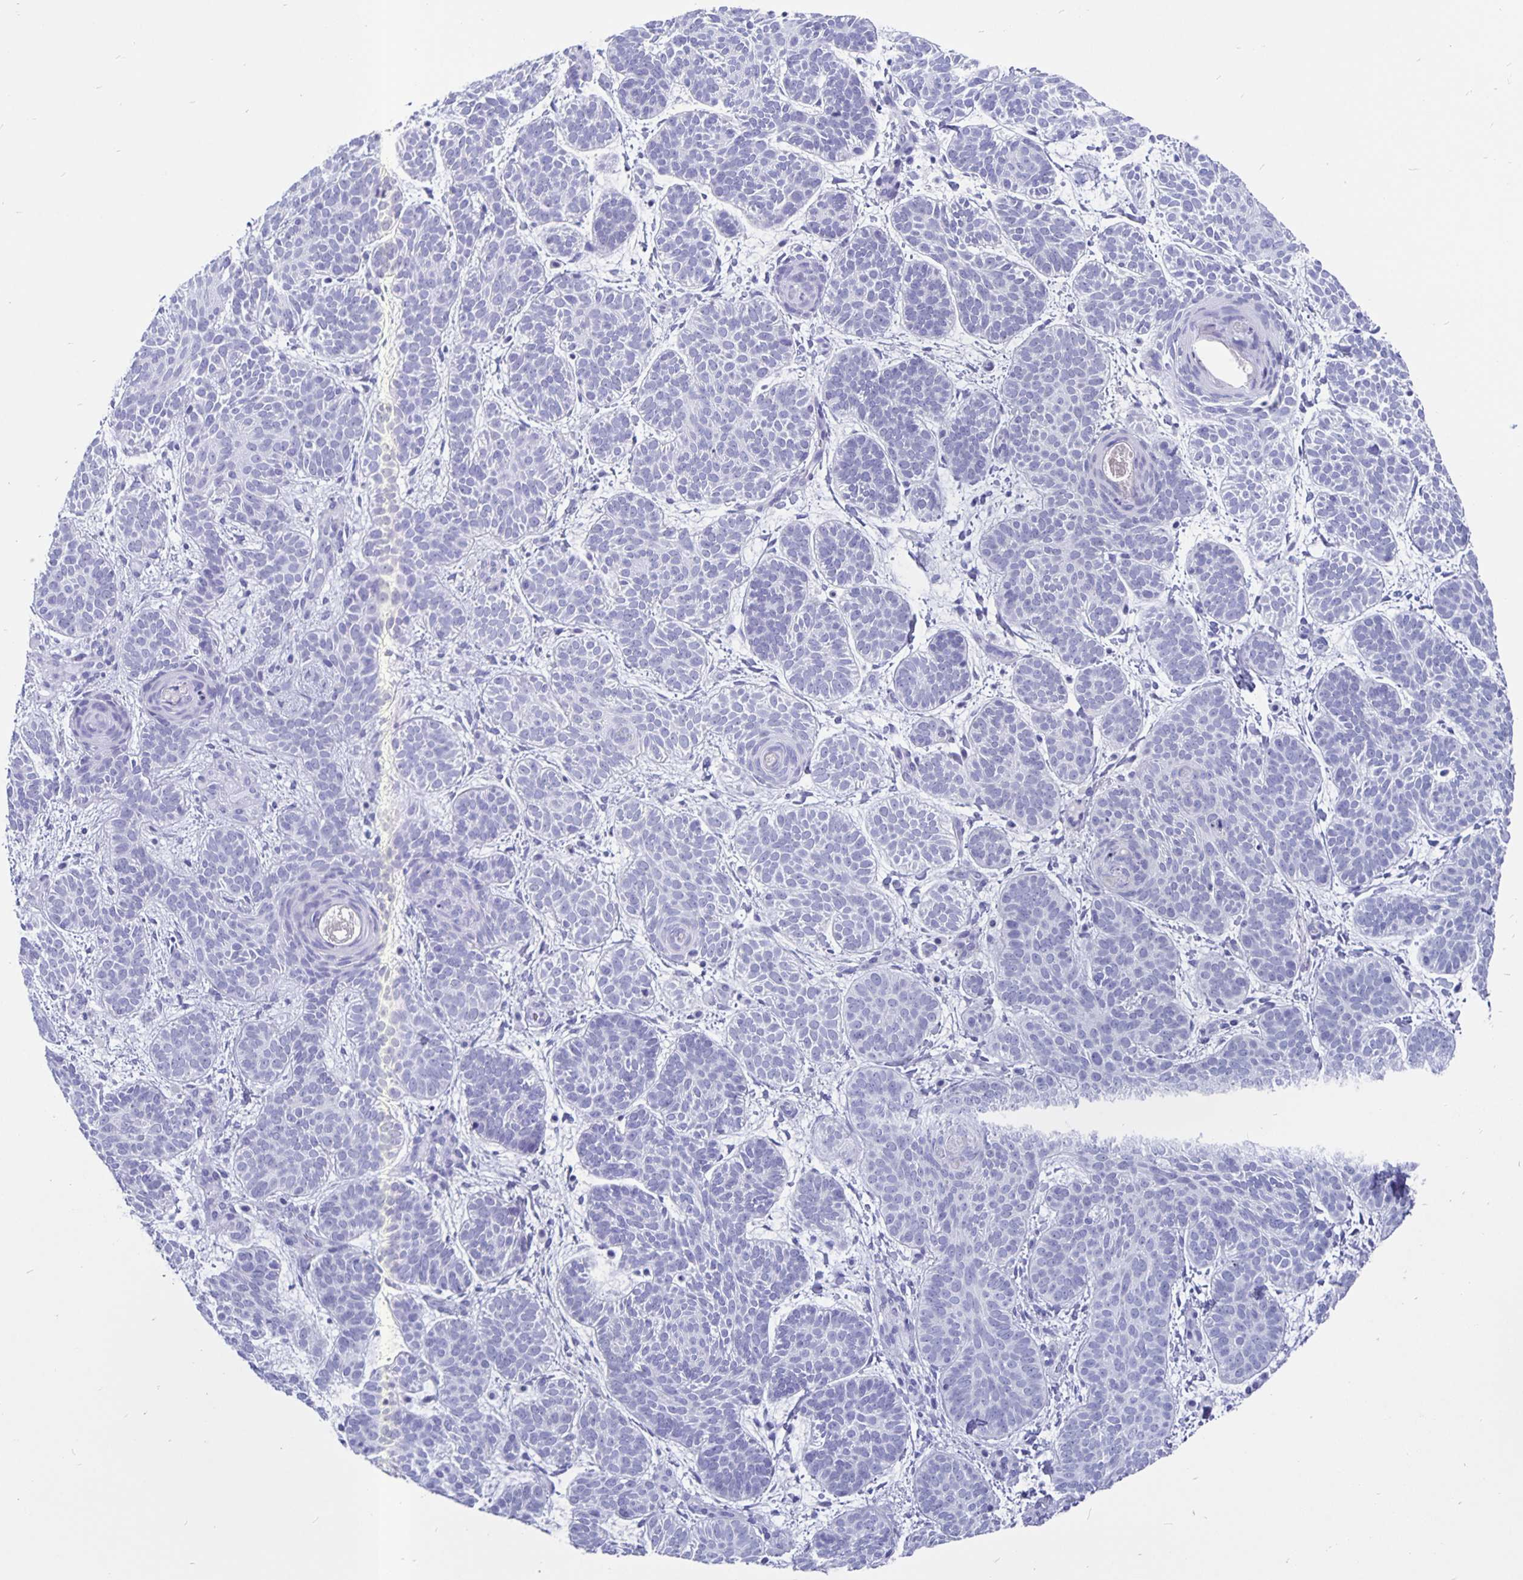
{"staining": {"intensity": "negative", "quantity": "none", "location": "none"}, "tissue": "skin cancer", "cell_type": "Tumor cells", "image_type": "cancer", "snomed": [{"axis": "morphology", "description": "Basal cell carcinoma"}, {"axis": "topography", "description": "Skin"}], "caption": "This is an immunohistochemistry histopathology image of human skin basal cell carcinoma. There is no expression in tumor cells.", "gene": "ODF3B", "patient": {"sex": "female", "age": 82}}